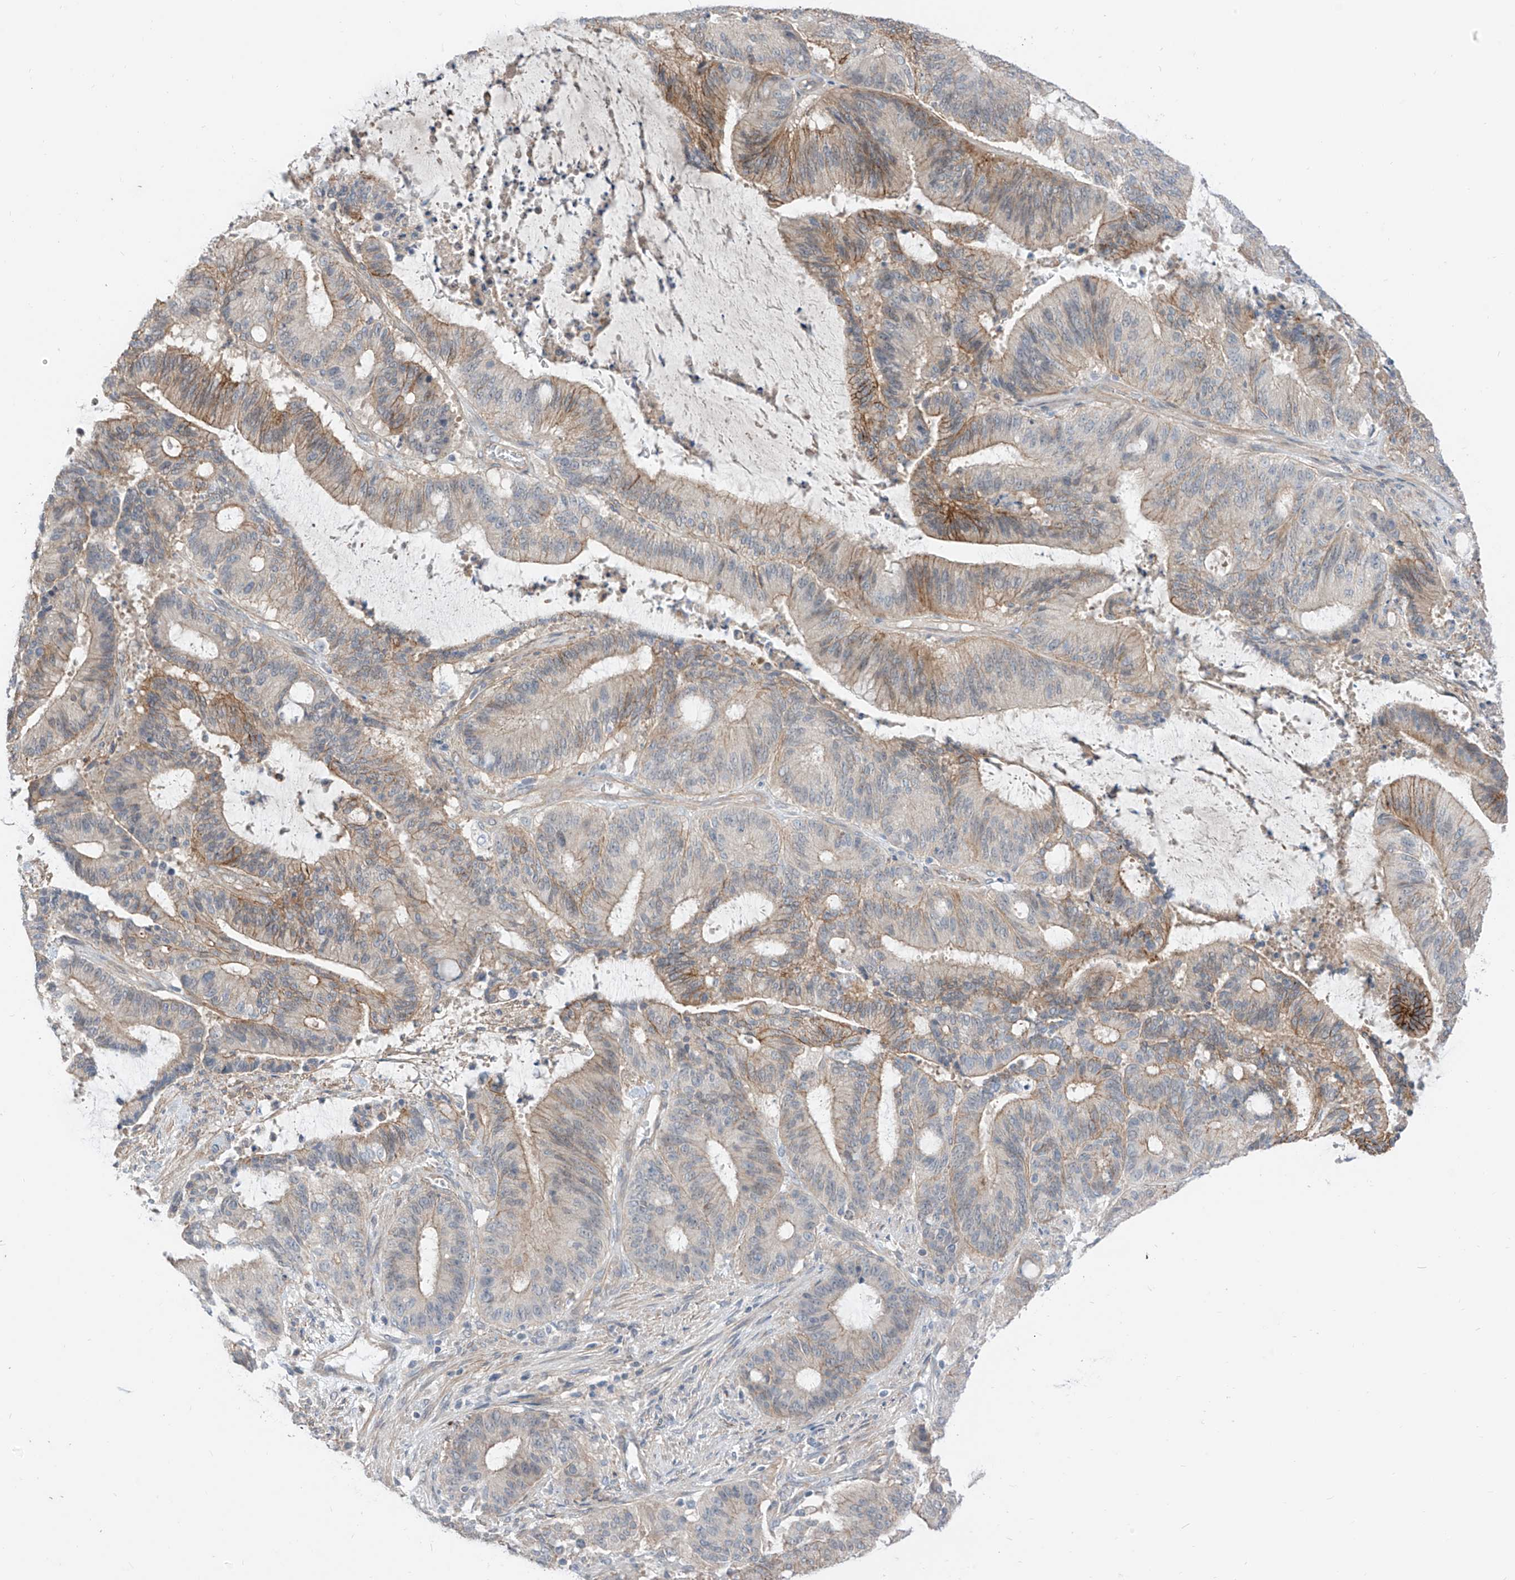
{"staining": {"intensity": "moderate", "quantity": "25%-75%", "location": "cytoplasmic/membranous"}, "tissue": "liver cancer", "cell_type": "Tumor cells", "image_type": "cancer", "snomed": [{"axis": "morphology", "description": "Normal tissue, NOS"}, {"axis": "morphology", "description": "Cholangiocarcinoma"}, {"axis": "topography", "description": "Liver"}, {"axis": "topography", "description": "Peripheral nerve tissue"}], "caption": "Protein expression analysis of human cholangiocarcinoma (liver) reveals moderate cytoplasmic/membranous expression in about 25%-75% of tumor cells. (DAB (3,3'-diaminobenzidine) IHC, brown staining for protein, blue staining for nuclei).", "gene": "ABLIM2", "patient": {"sex": "female", "age": 73}}